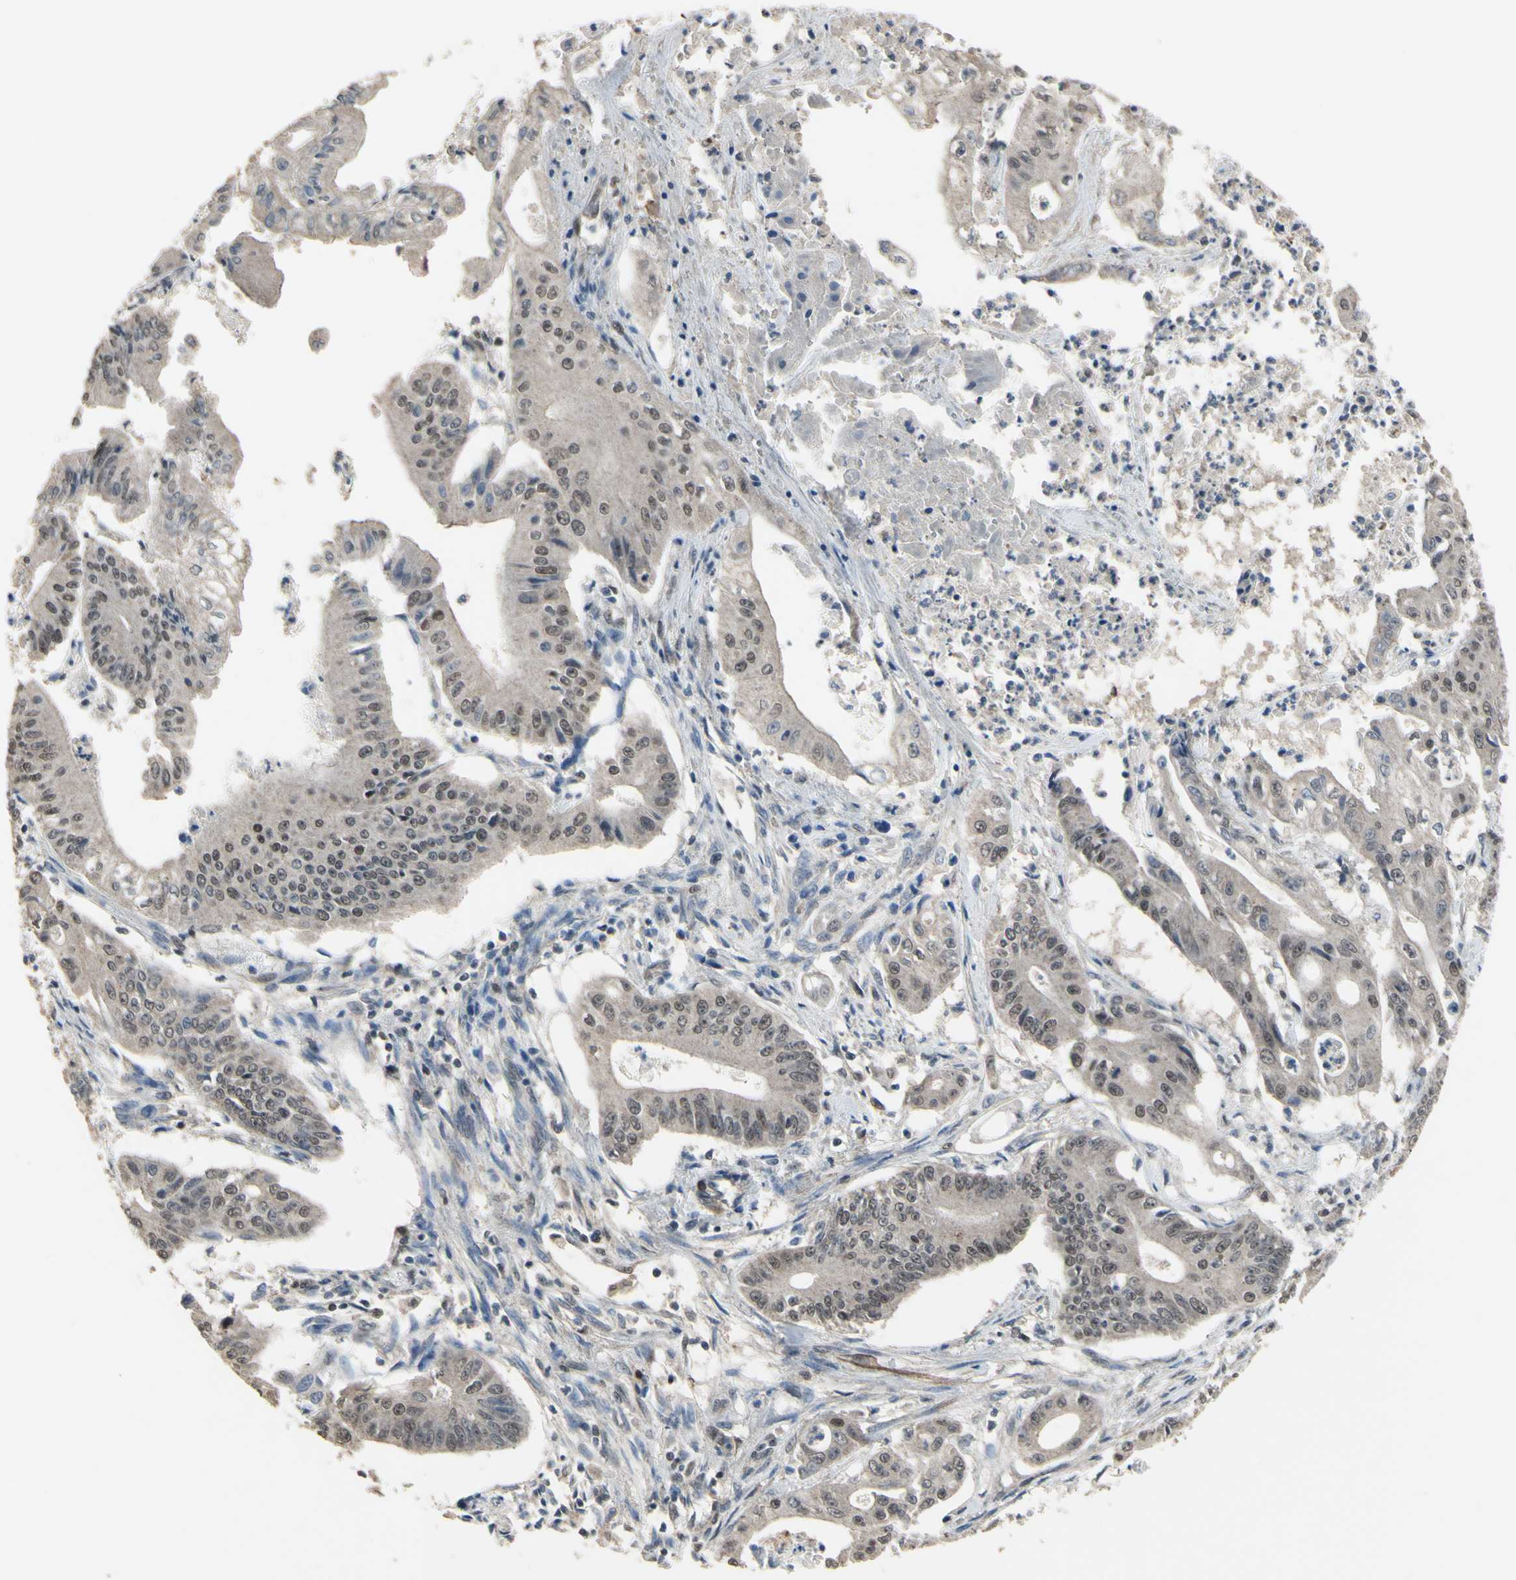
{"staining": {"intensity": "weak", "quantity": ">75%", "location": "nuclear"}, "tissue": "pancreatic cancer", "cell_type": "Tumor cells", "image_type": "cancer", "snomed": [{"axis": "morphology", "description": "Normal tissue, NOS"}, {"axis": "topography", "description": "Lymph node"}], "caption": "DAB (3,3'-diaminobenzidine) immunohistochemical staining of human pancreatic cancer shows weak nuclear protein staining in approximately >75% of tumor cells.", "gene": "ZNF174", "patient": {"sex": "male", "age": 62}}